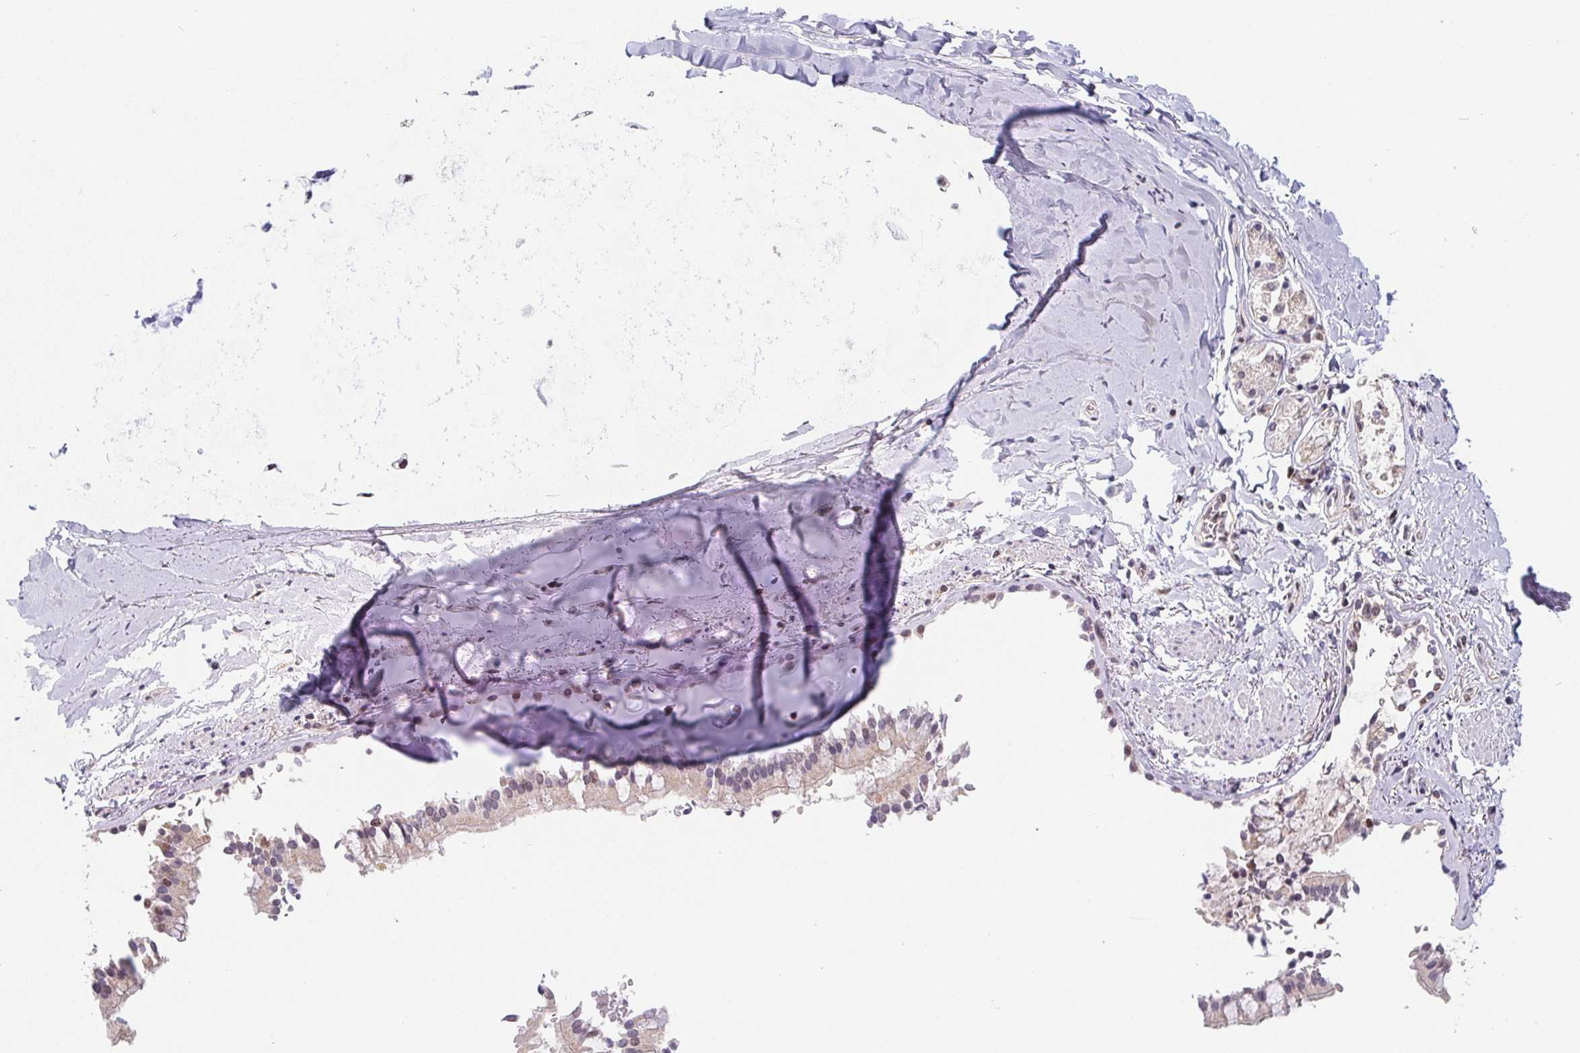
{"staining": {"intensity": "moderate", "quantity": "<25%", "location": "nuclear"}, "tissue": "soft tissue", "cell_type": "Chondrocytes", "image_type": "normal", "snomed": [{"axis": "morphology", "description": "Normal tissue, NOS"}, {"axis": "topography", "description": "Cartilage tissue"}, {"axis": "topography", "description": "Bronchus"}, {"axis": "topography", "description": "Peripheral nerve tissue"}], "caption": "Immunohistochemical staining of unremarkable soft tissue exhibits moderate nuclear protein staining in approximately <25% of chondrocytes.", "gene": "POU2F1", "patient": {"sex": "male", "age": 67}}